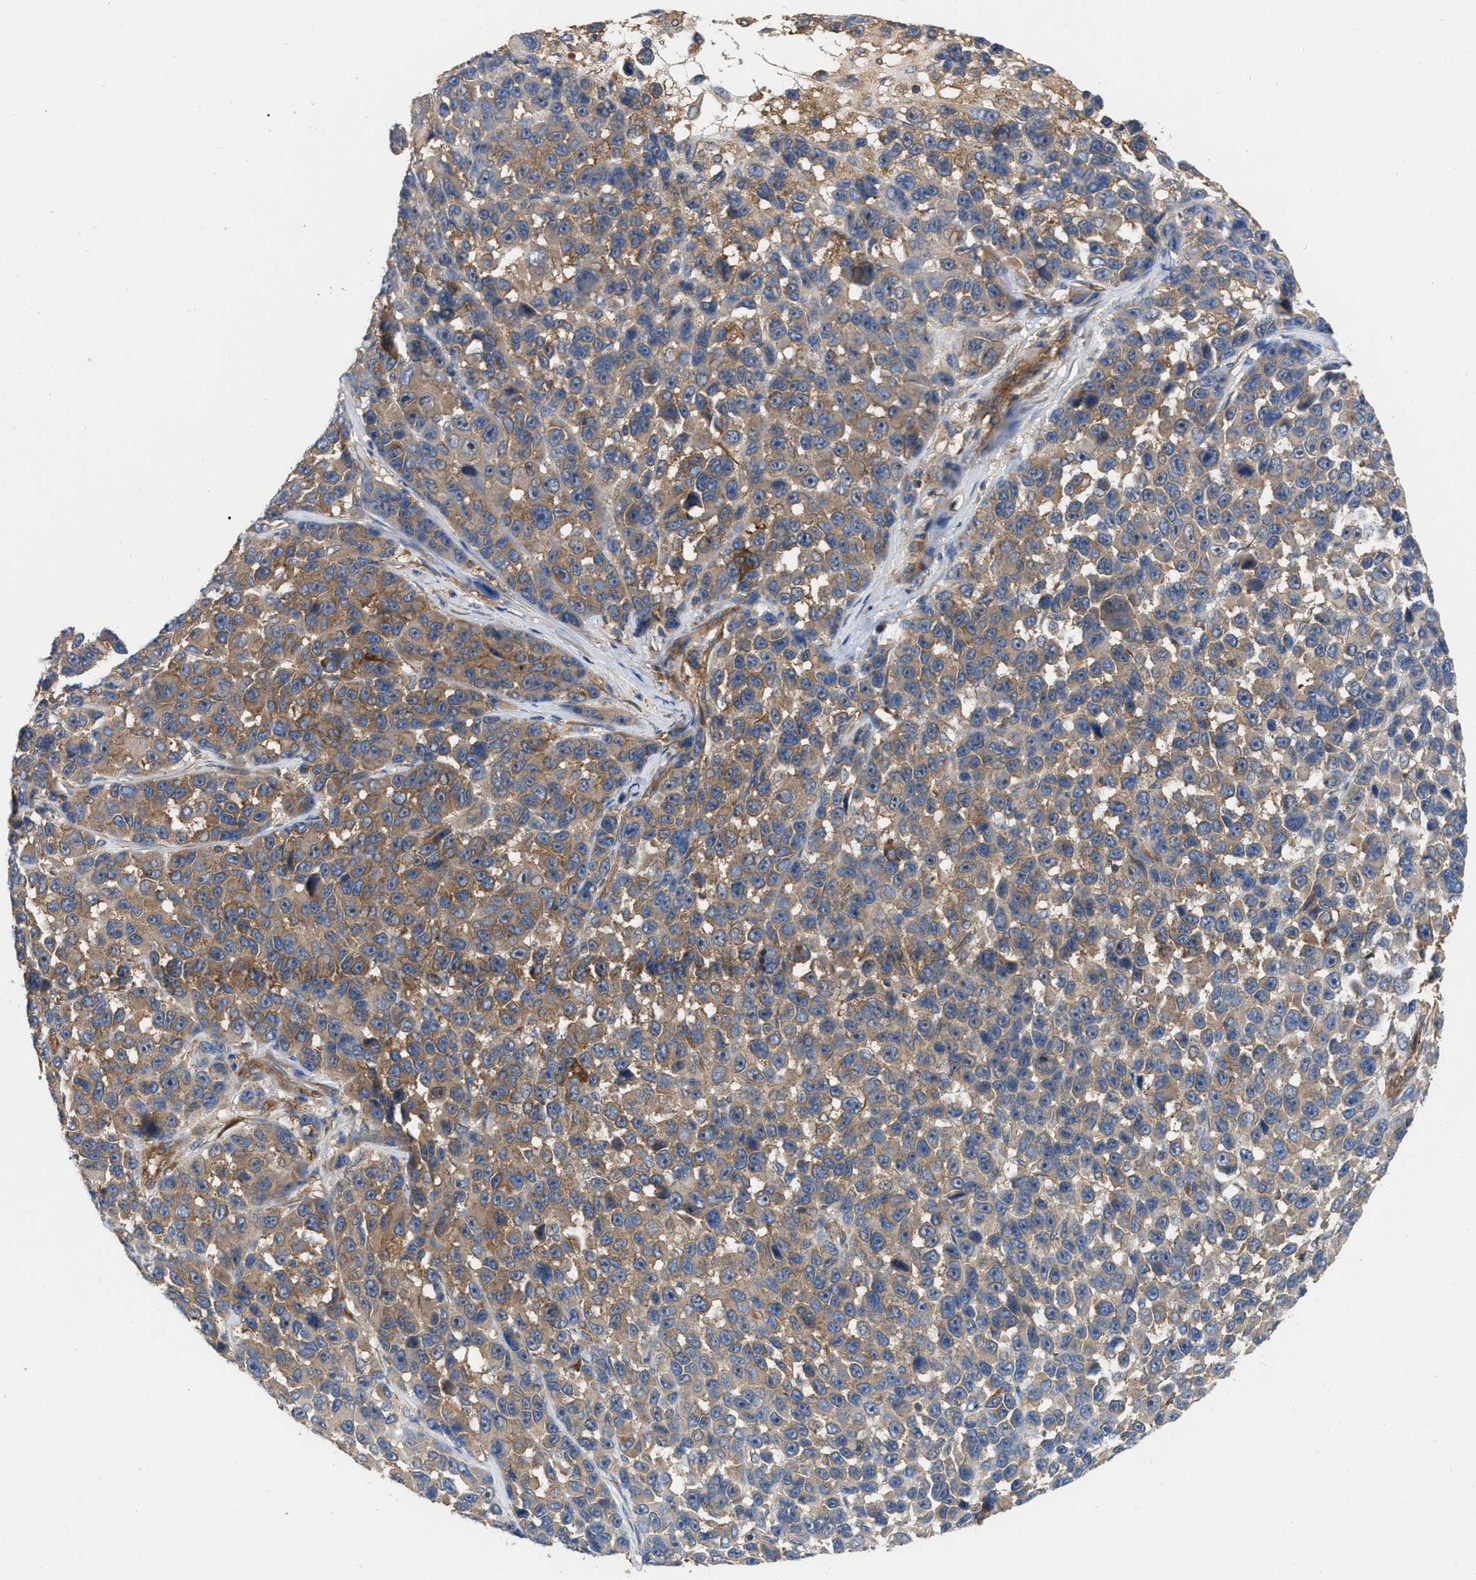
{"staining": {"intensity": "moderate", "quantity": ">75%", "location": "cytoplasmic/membranous"}, "tissue": "melanoma", "cell_type": "Tumor cells", "image_type": "cancer", "snomed": [{"axis": "morphology", "description": "Malignant melanoma, NOS"}, {"axis": "topography", "description": "Skin"}], "caption": "A medium amount of moderate cytoplasmic/membranous positivity is appreciated in approximately >75% of tumor cells in melanoma tissue.", "gene": "RABEP1", "patient": {"sex": "male", "age": 53}}